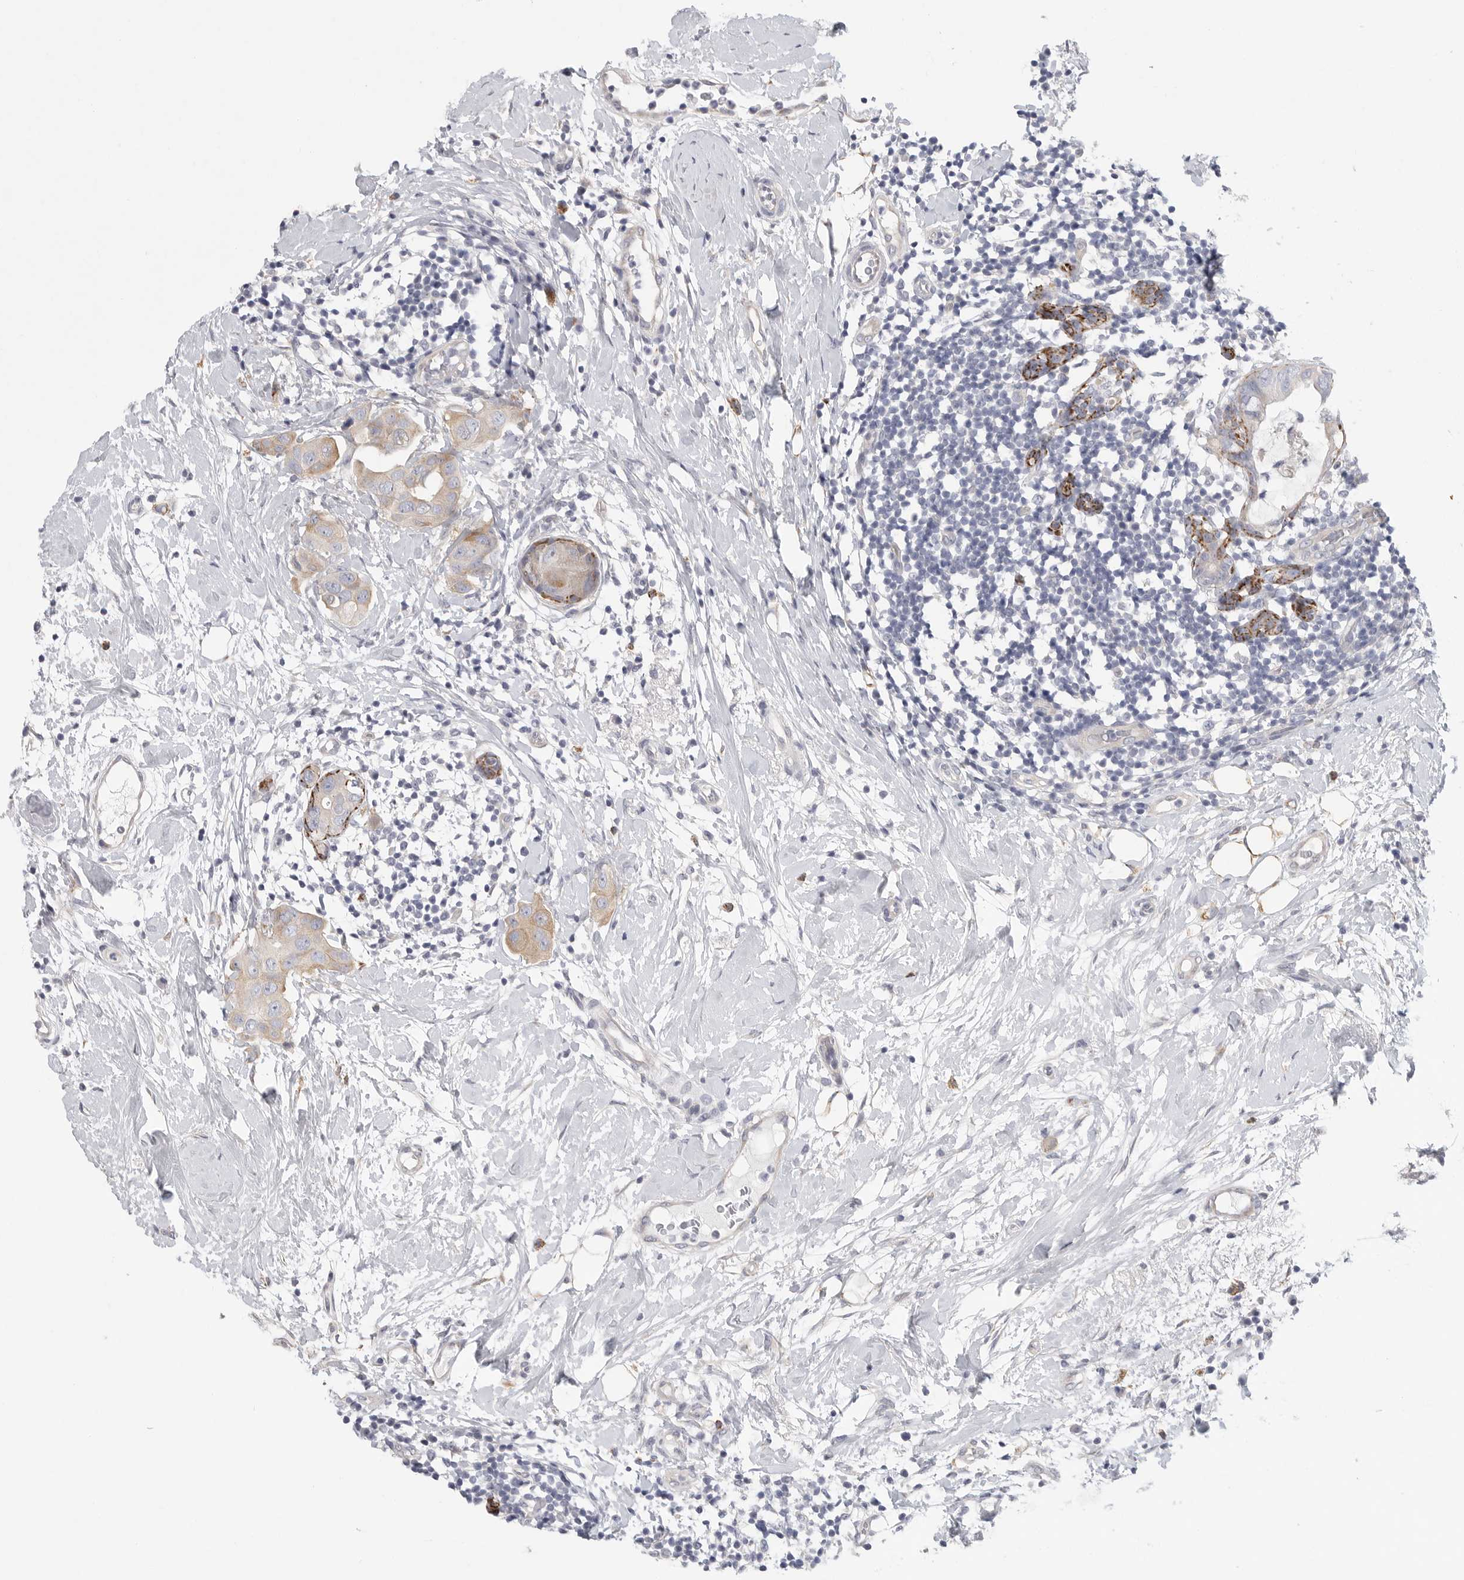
{"staining": {"intensity": "weak", "quantity": "<25%", "location": "cytoplasmic/membranous"}, "tissue": "breast cancer", "cell_type": "Tumor cells", "image_type": "cancer", "snomed": [{"axis": "morphology", "description": "Duct carcinoma"}, {"axis": "topography", "description": "Breast"}], "caption": "A histopathology image of human invasive ductal carcinoma (breast) is negative for staining in tumor cells.", "gene": "ELP3", "patient": {"sex": "female", "age": 40}}